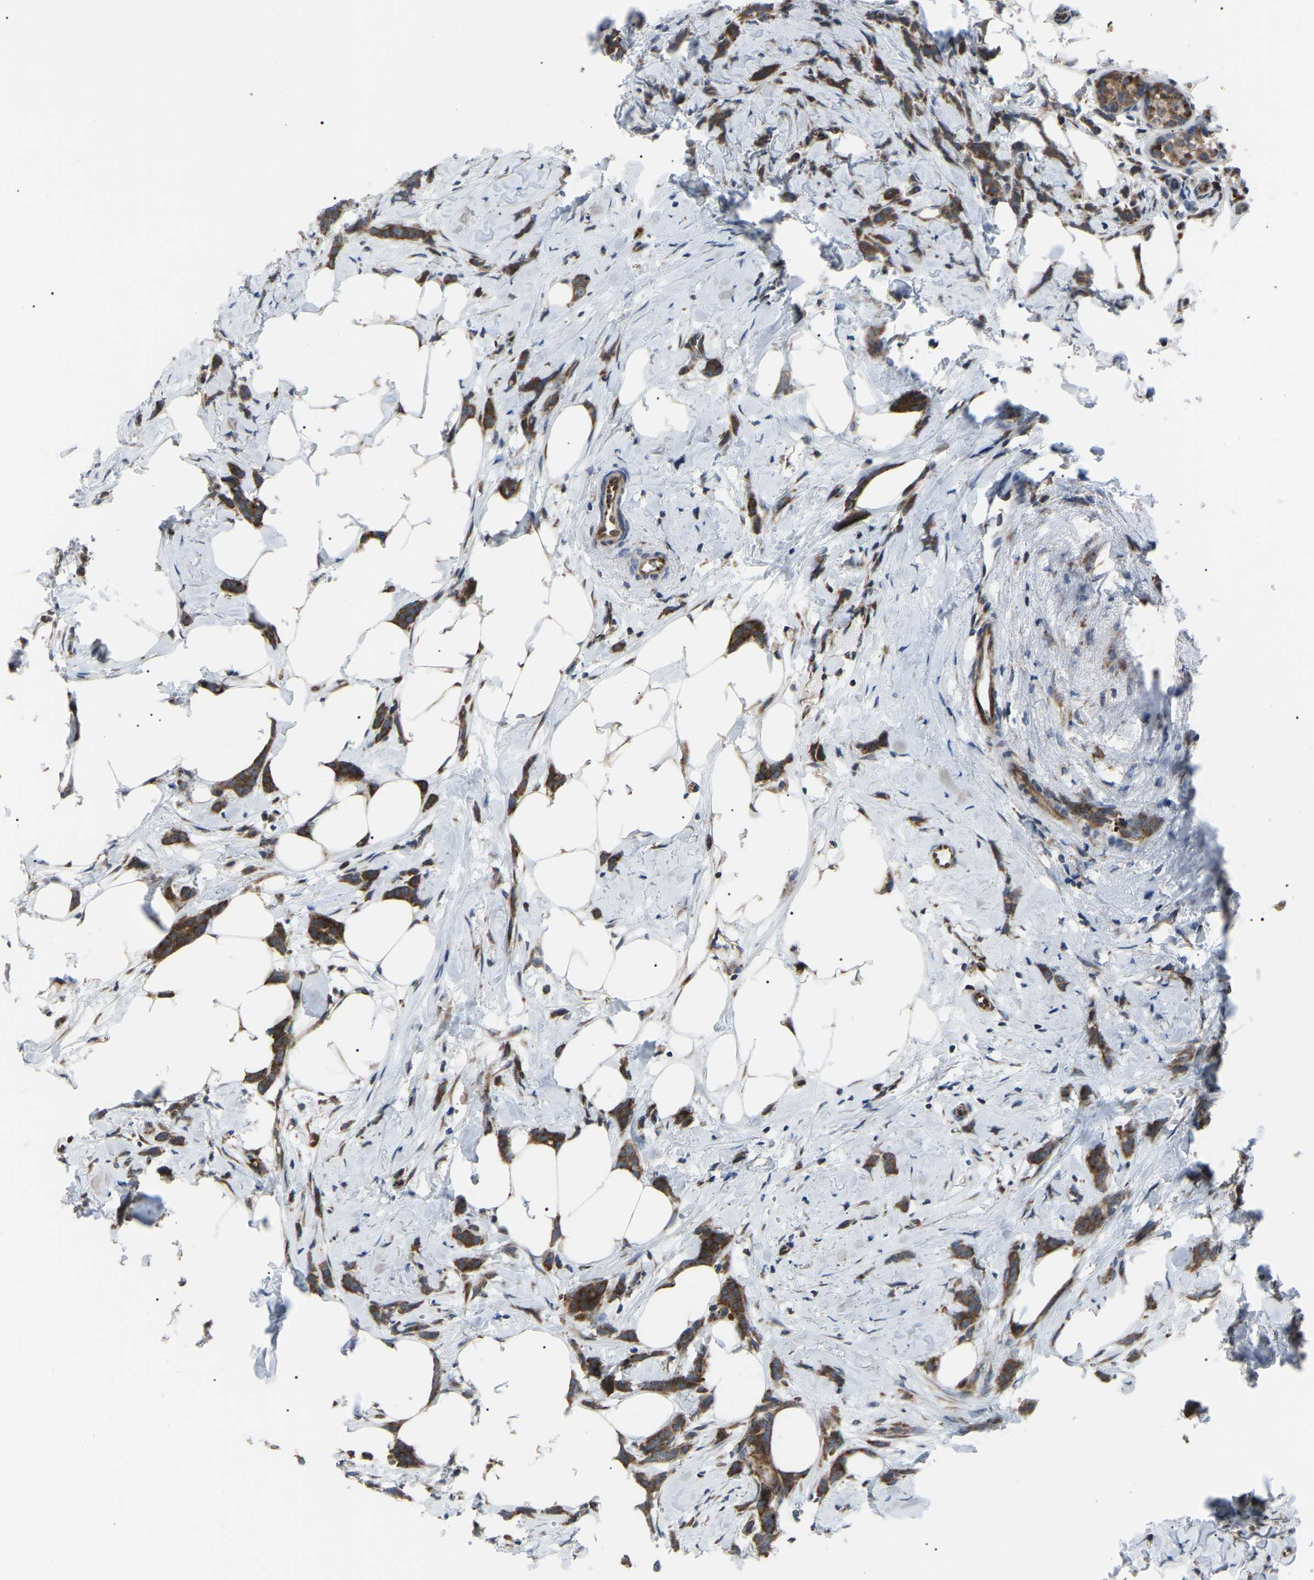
{"staining": {"intensity": "strong", "quantity": ">75%", "location": "cytoplasmic/membranous"}, "tissue": "breast cancer", "cell_type": "Tumor cells", "image_type": "cancer", "snomed": [{"axis": "morphology", "description": "Lobular carcinoma, in situ"}, {"axis": "morphology", "description": "Lobular carcinoma"}, {"axis": "topography", "description": "Breast"}], "caption": "A photomicrograph of breast cancer stained for a protein demonstrates strong cytoplasmic/membranous brown staining in tumor cells.", "gene": "AGO2", "patient": {"sex": "female", "age": 41}}